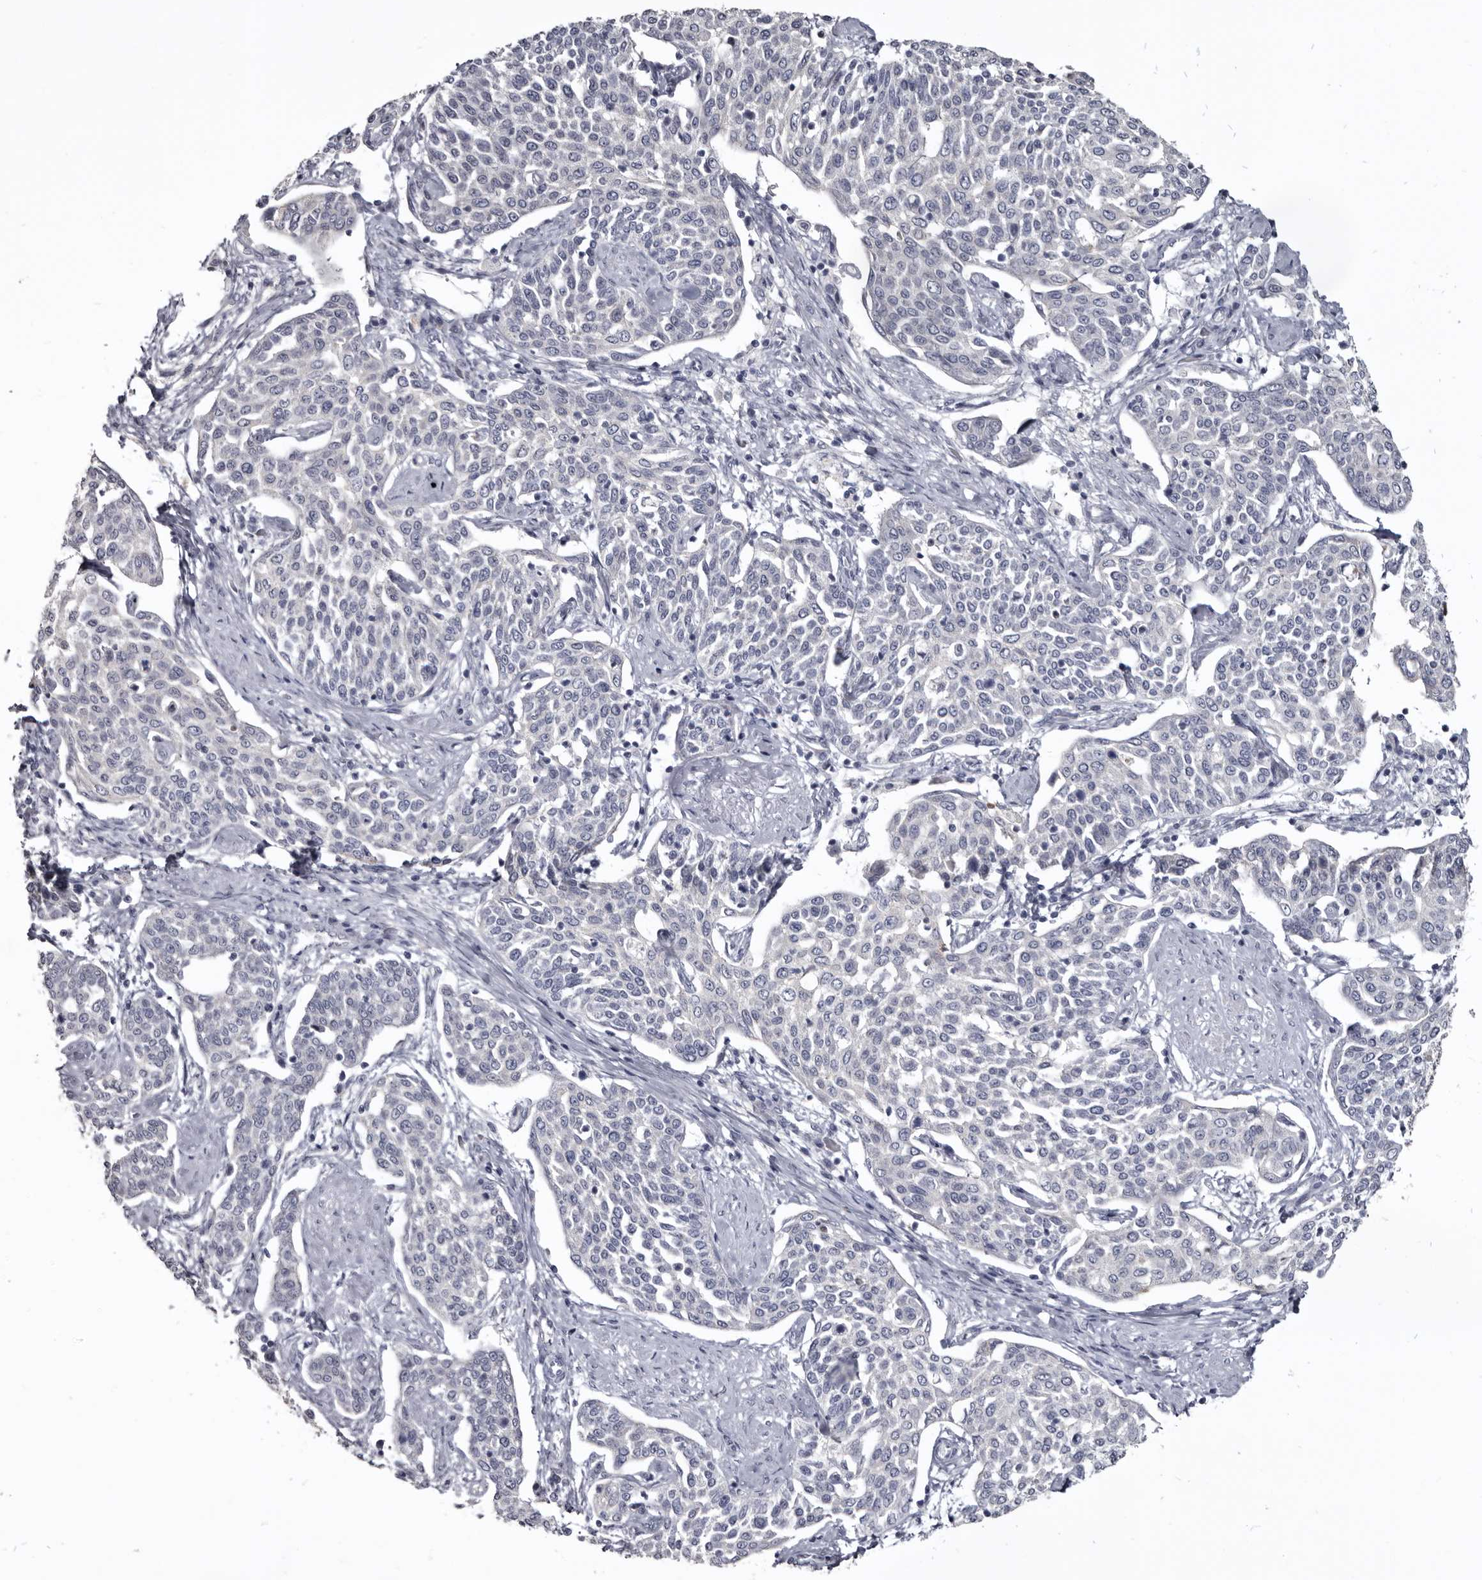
{"staining": {"intensity": "negative", "quantity": "none", "location": "none"}, "tissue": "cervical cancer", "cell_type": "Tumor cells", "image_type": "cancer", "snomed": [{"axis": "morphology", "description": "Squamous cell carcinoma, NOS"}, {"axis": "topography", "description": "Cervix"}], "caption": "Protein analysis of cervical squamous cell carcinoma shows no significant positivity in tumor cells.", "gene": "CGN", "patient": {"sex": "female", "age": 34}}